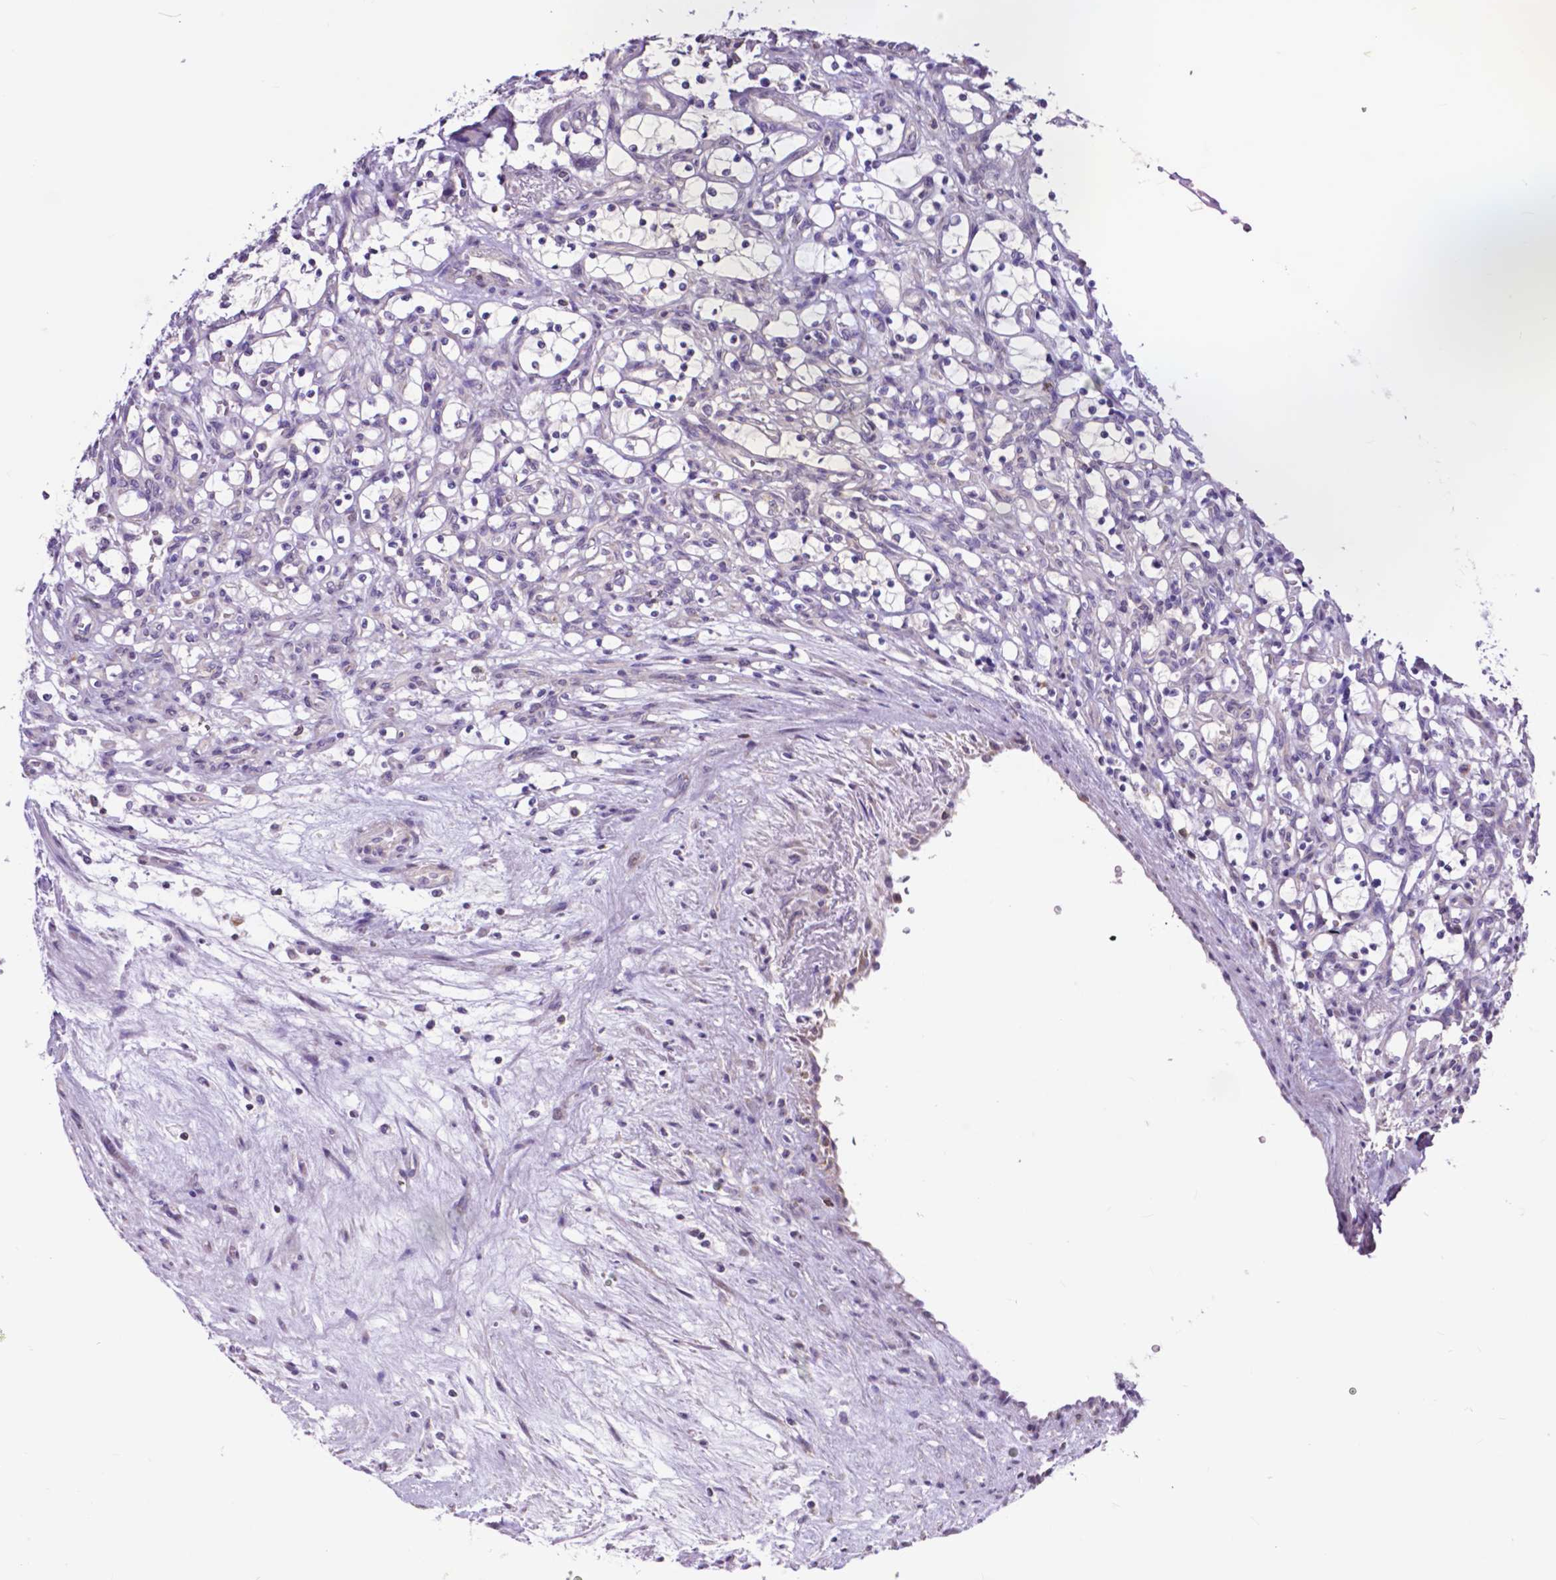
{"staining": {"intensity": "negative", "quantity": "none", "location": "none"}, "tissue": "renal cancer", "cell_type": "Tumor cells", "image_type": "cancer", "snomed": [{"axis": "morphology", "description": "Adenocarcinoma, NOS"}, {"axis": "topography", "description": "Kidney"}], "caption": "Tumor cells show no significant protein positivity in renal cancer (adenocarcinoma). The staining is performed using DAB (3,3'-diaminobenzidine) brown chromogen with nuclei counter-stained in using hematoxylin.", "gene": "MCL1", "patient": {"sex": "female", "age": 69}}